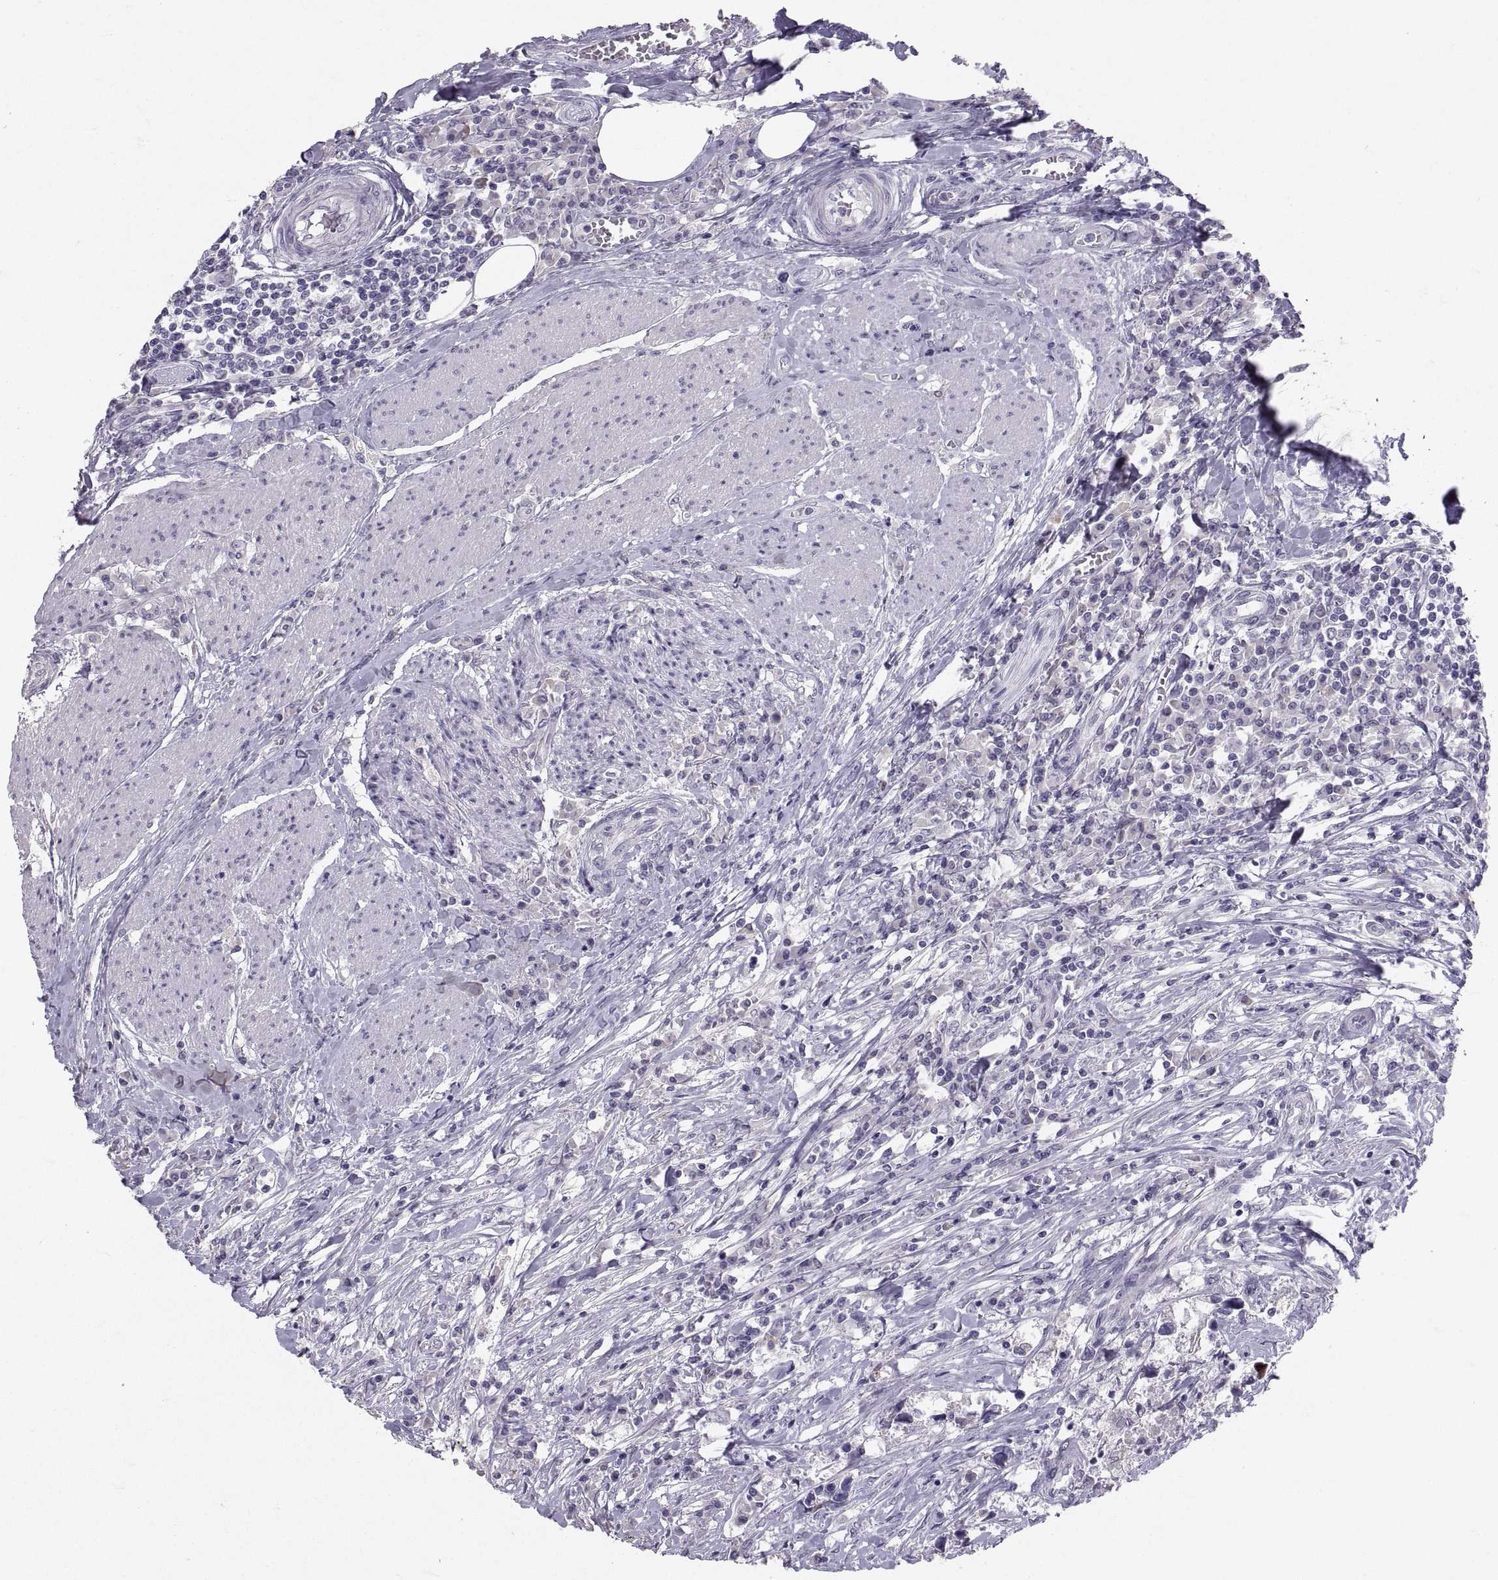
{"staining": {"intensity": "negative", "quantity": "none", "location": "none"}, "tissue": "urothelial cancer", "cell_type": "Tumor cells", "image_type": "cancer", "snomed": [{"axis": "morphology", "description": "Urothelial carcinoma, NOS"}, {"axis": "morphology", "description": "Urothelial carcinoma, High grade"}, {"axis": "topography", "description": "Urinary bladder"}], "caption": "An immunohistochemistry photomicrograph of transitional cell carcinoma is shown. There is no staining in tumor cells of transitional cell carcinoma.", "gene": "PTN", "patient": {"sex": "male", "age": 63}}